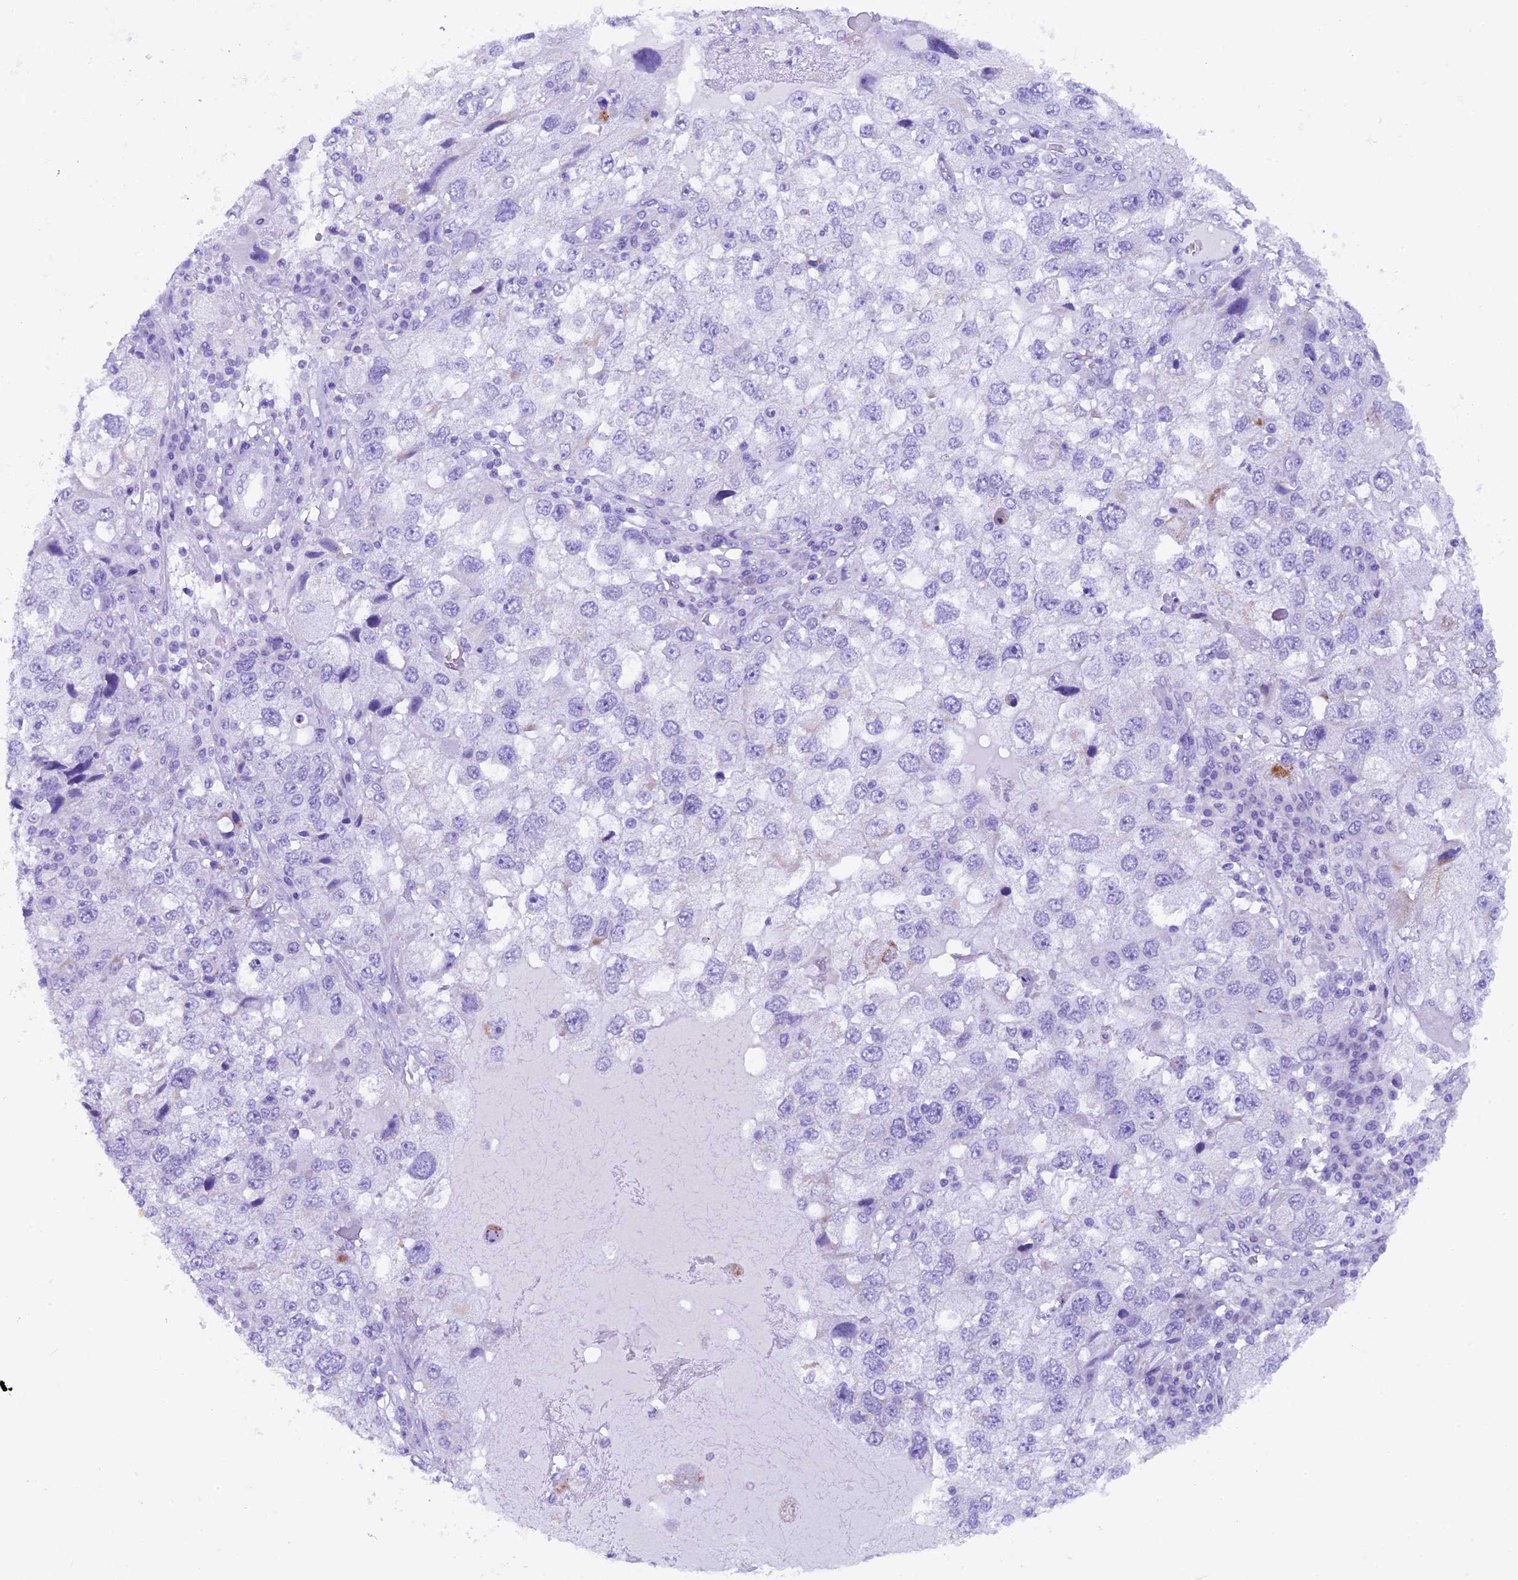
{"staining": {"intensity": "negative", "quantity": "none", "location": "none"}, "tissue": "endometrial cancer", "cell_type": "Tumor cells", "image_type": "cancer", "snomed": [{"axis": "morphology", "description": "Adenocarcinoma, NOS"}, {"axis": "topography", "description": "Endometrium"}], "caption": "Human endometrial cancer (adenocarcinoma) stained for a protein using immunohistochemistry demonstrates no positivity in tumor cells.", "gene": "RTTN", "patient": {"sex": "female", "age": 49}}